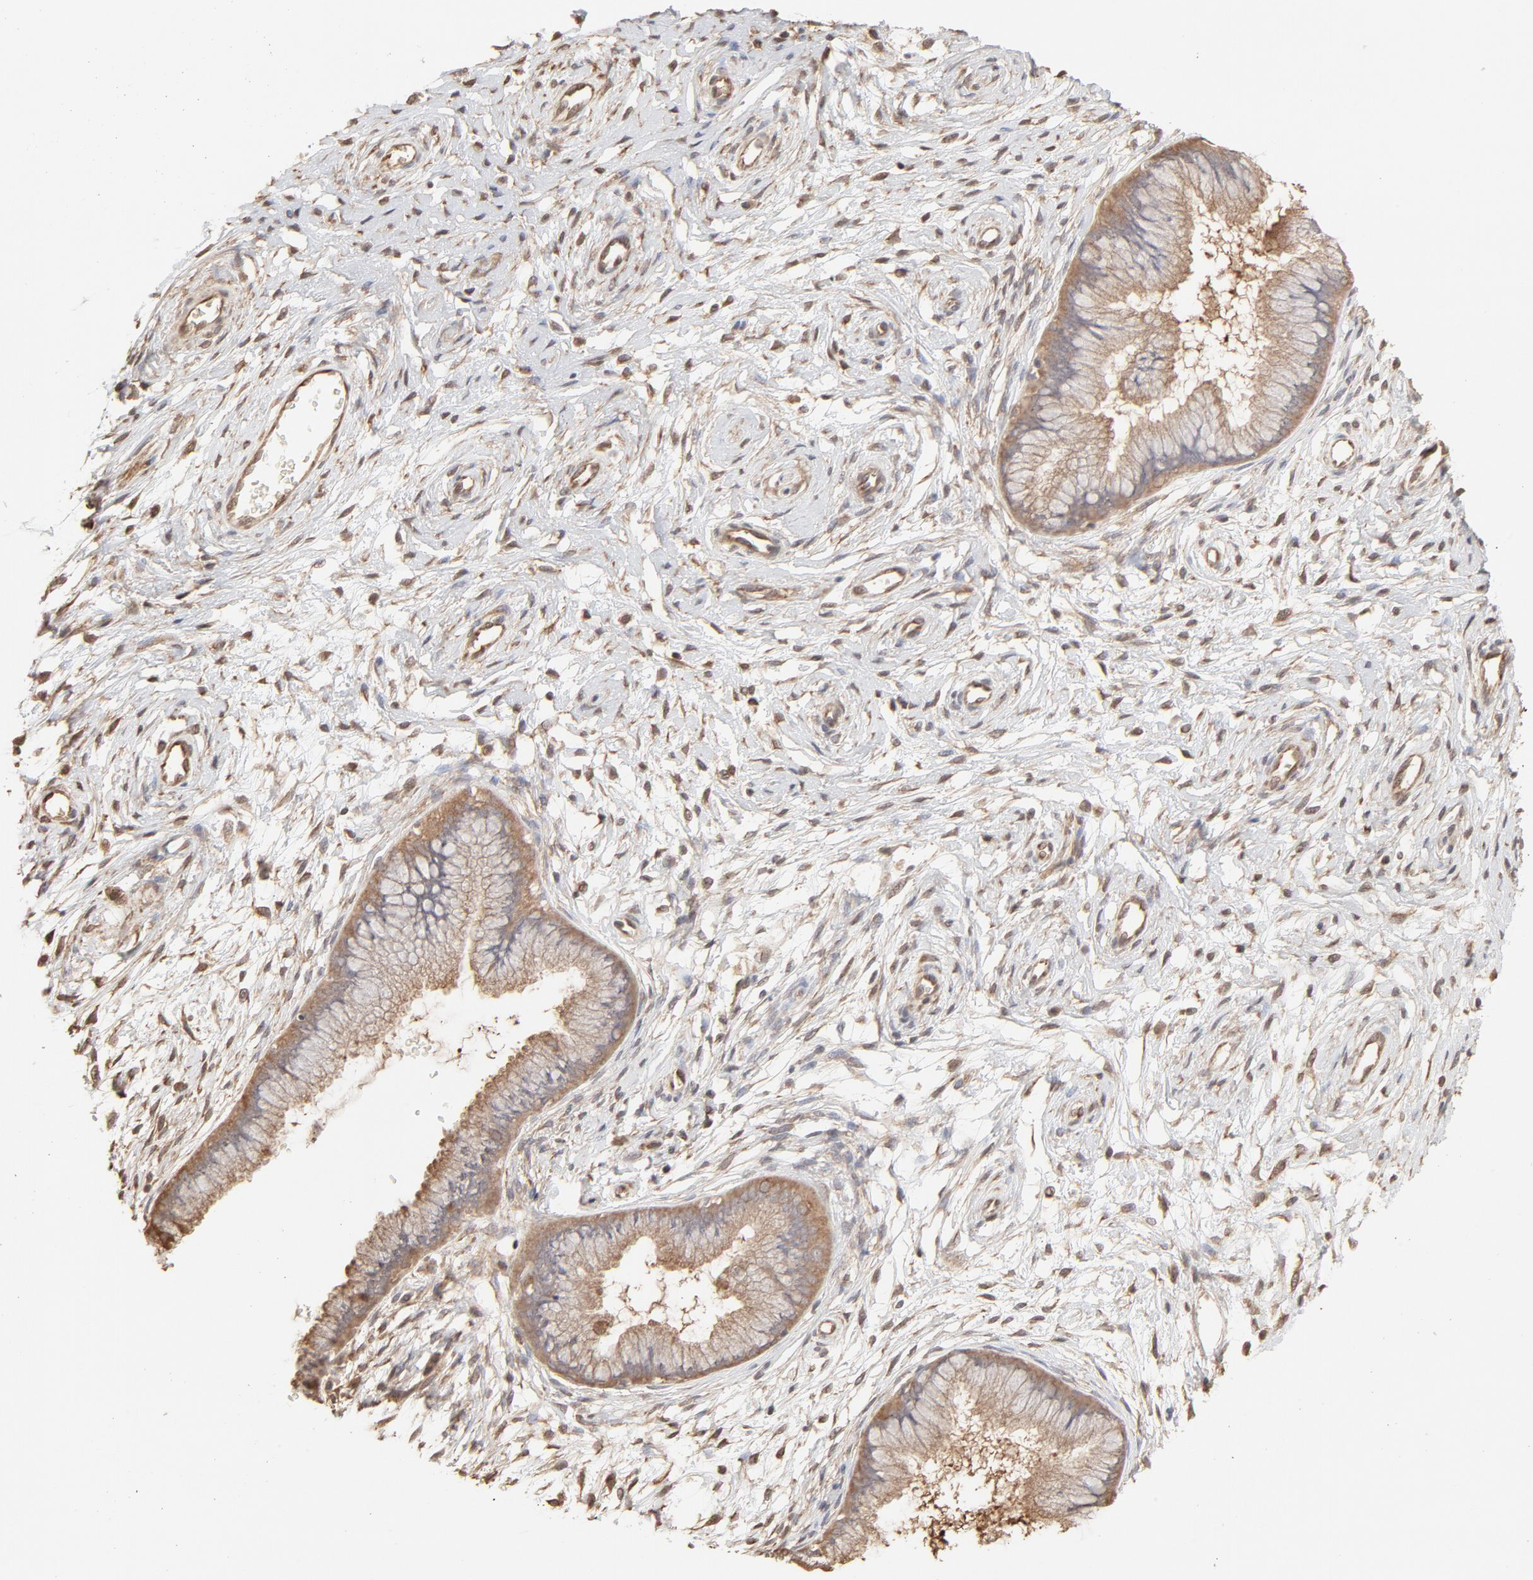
{"staining": {"intensity": "moderate", "quantity": ">75%", "location": "cytoplasmic/membranous"}, "tissue": "cervix", "cell_type": "Glandular cells", "image_type": "normal", "snomed": [{"axis": "morphology", "description": "Normal tissue, NOS"}, {"axis": "topography", "description": "Cervix"}], "caption": "Normal cervix displays moderate cytoplasmic/membranous expression in approximately >75% of glandular cells (IHC, brightfield microscopy, high magnification)..", "gene": "PPP2CA", "patient": {"sex": "female", "age": 39}}